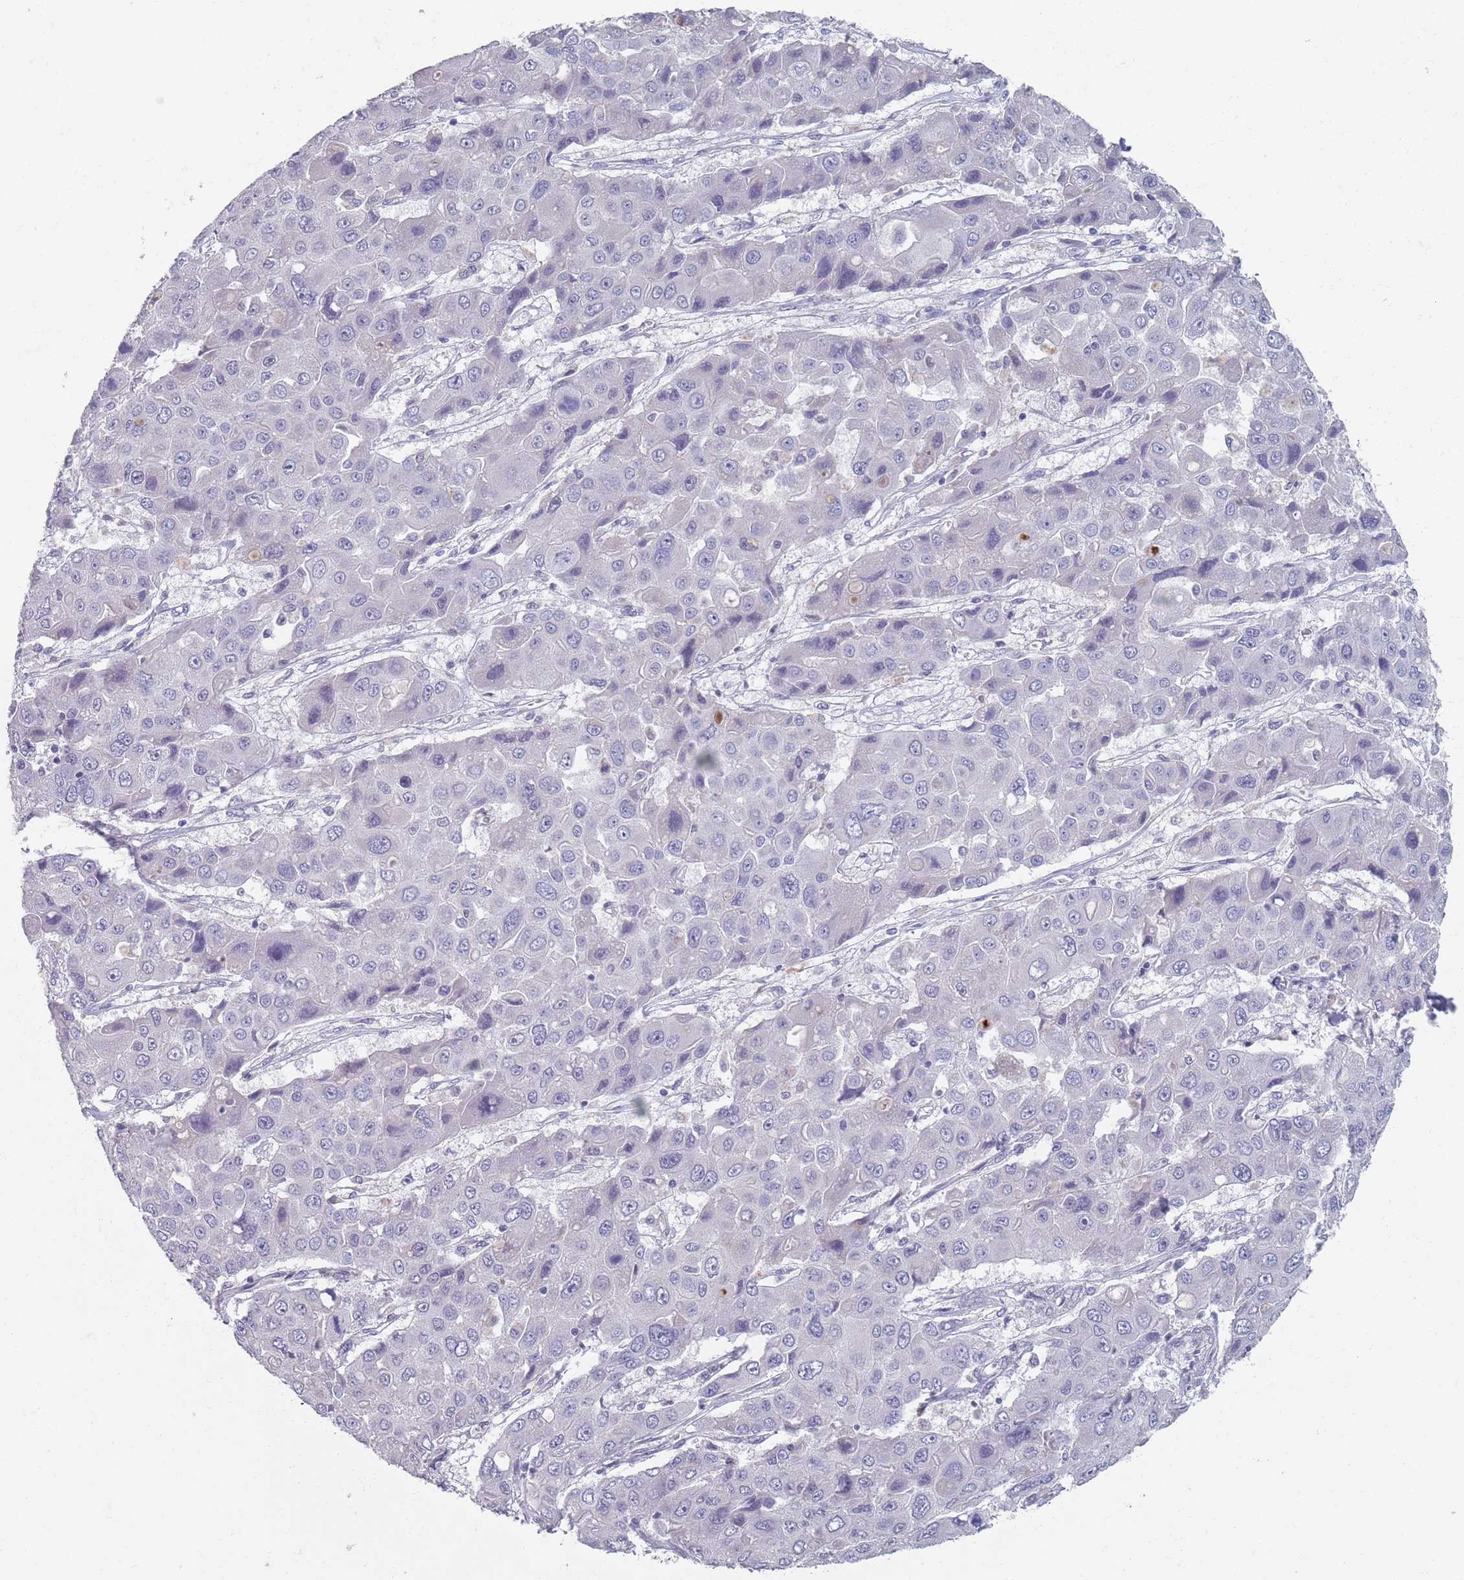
{"staining": {"intensity": "negative", "quantity": "none", "location": "none"}, "tissue": "liver cancer", "cell_type": "Tumor cells", "image_type": "cancer", "snomed": [{"axis": "morphology", "description": "Cholangiocarcinoma"}, {"axis": "topography", "description": "Liver"}], "caption": "Protein analysis of cholangiocarcinoma (liver) displays no significant positivity in tumor cells.", "gene": "SAMD1", "patient": {"sex": "male", "age": 67}}